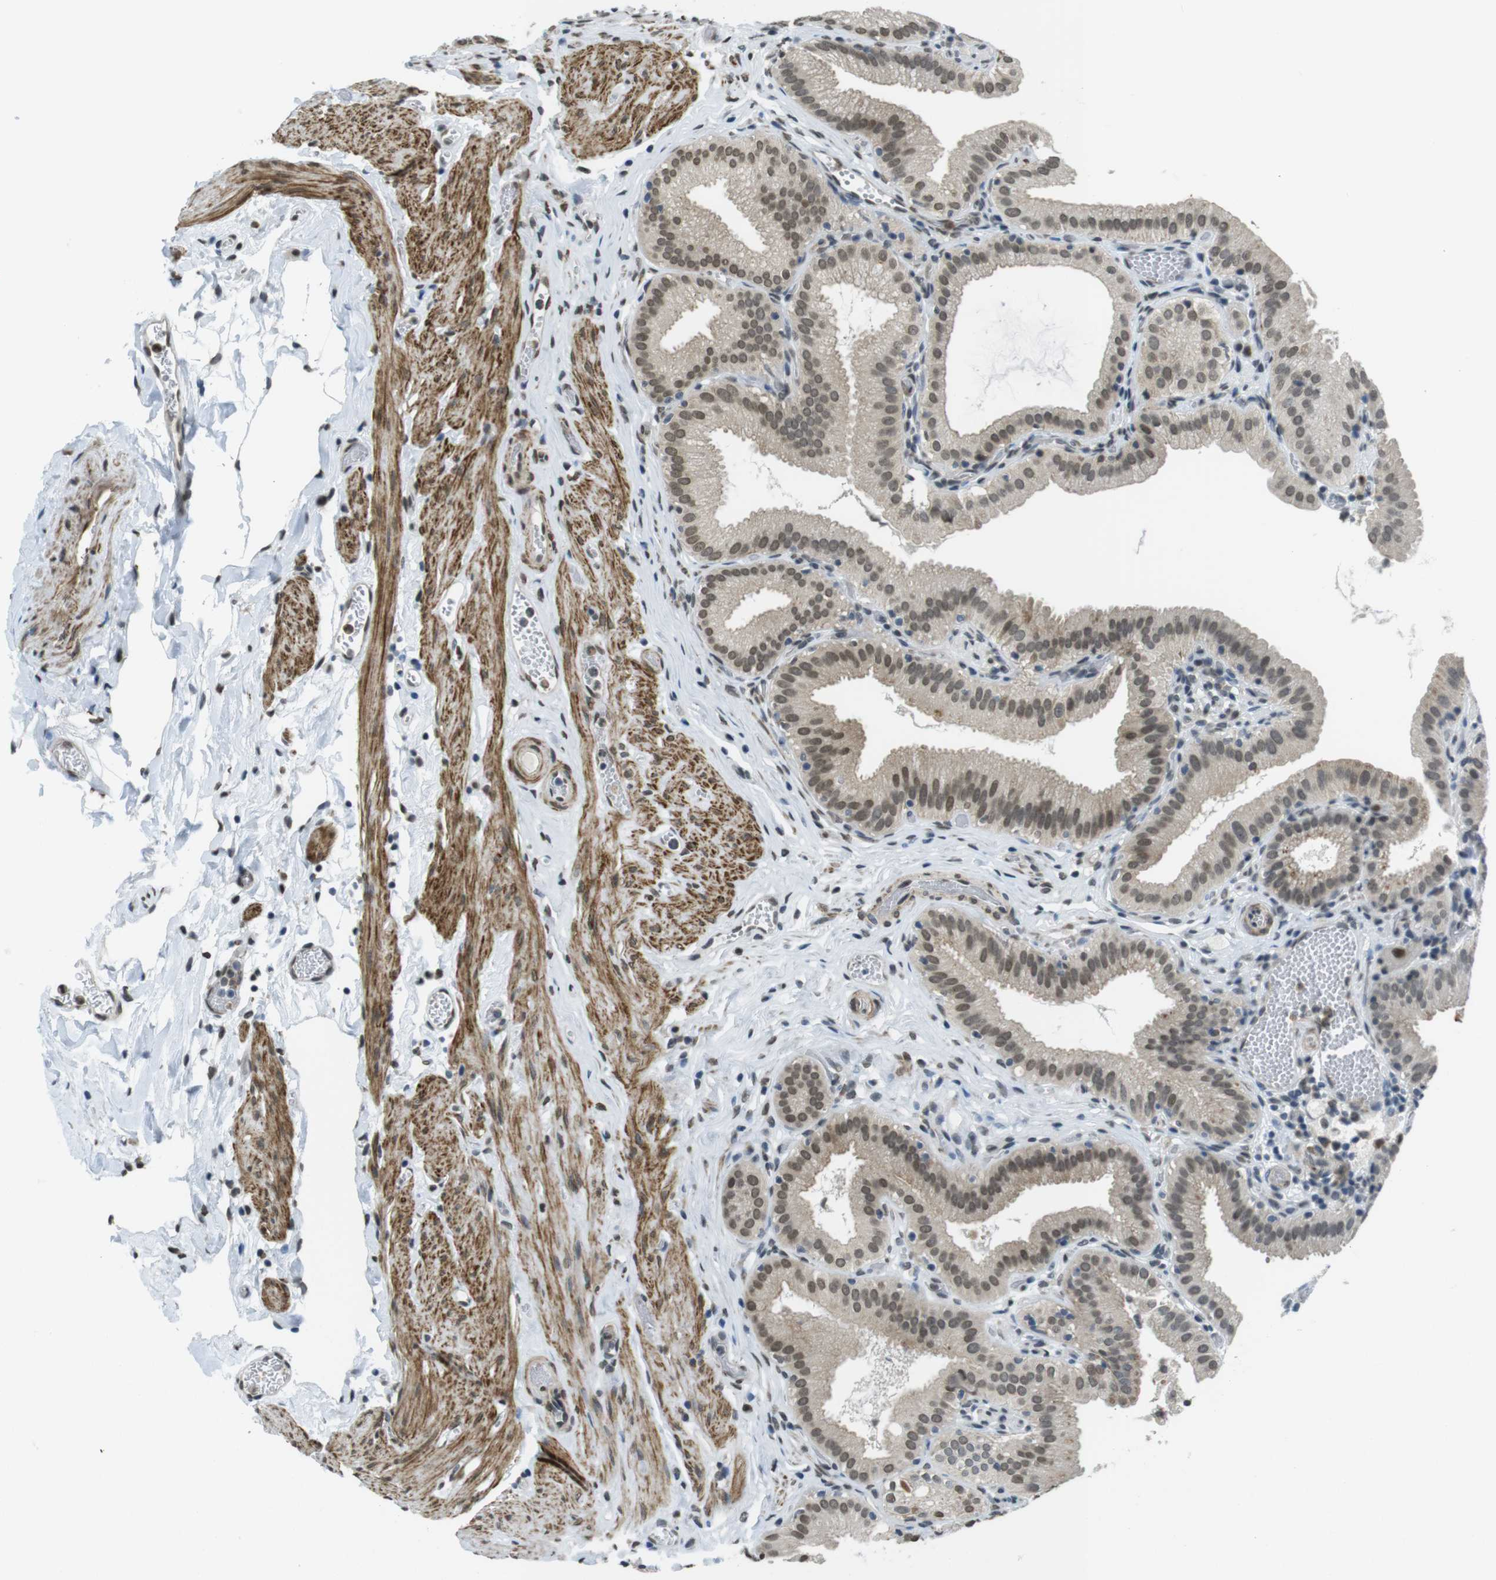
{"staining": {"intensity": "moderate", "quantity": ">75%", "location": "nuclear"}, "tissue": "gallbladder", "cell_type": "Glandular cells", "image_type": "normal", "snomed": [{"axis": "morphology", "description": "Normal tissue, NOS"}, {"axis": "topography", "description": "Gallbladder"}], "caption": "IHC photomicrograph of normal gallbladder stained for a protein (brown), which exhibits medium levels of moderate nuclear staining in about >75% of glandular cells.", "gene": "USP7", "patient": {"sex": "male", "age": 54}}